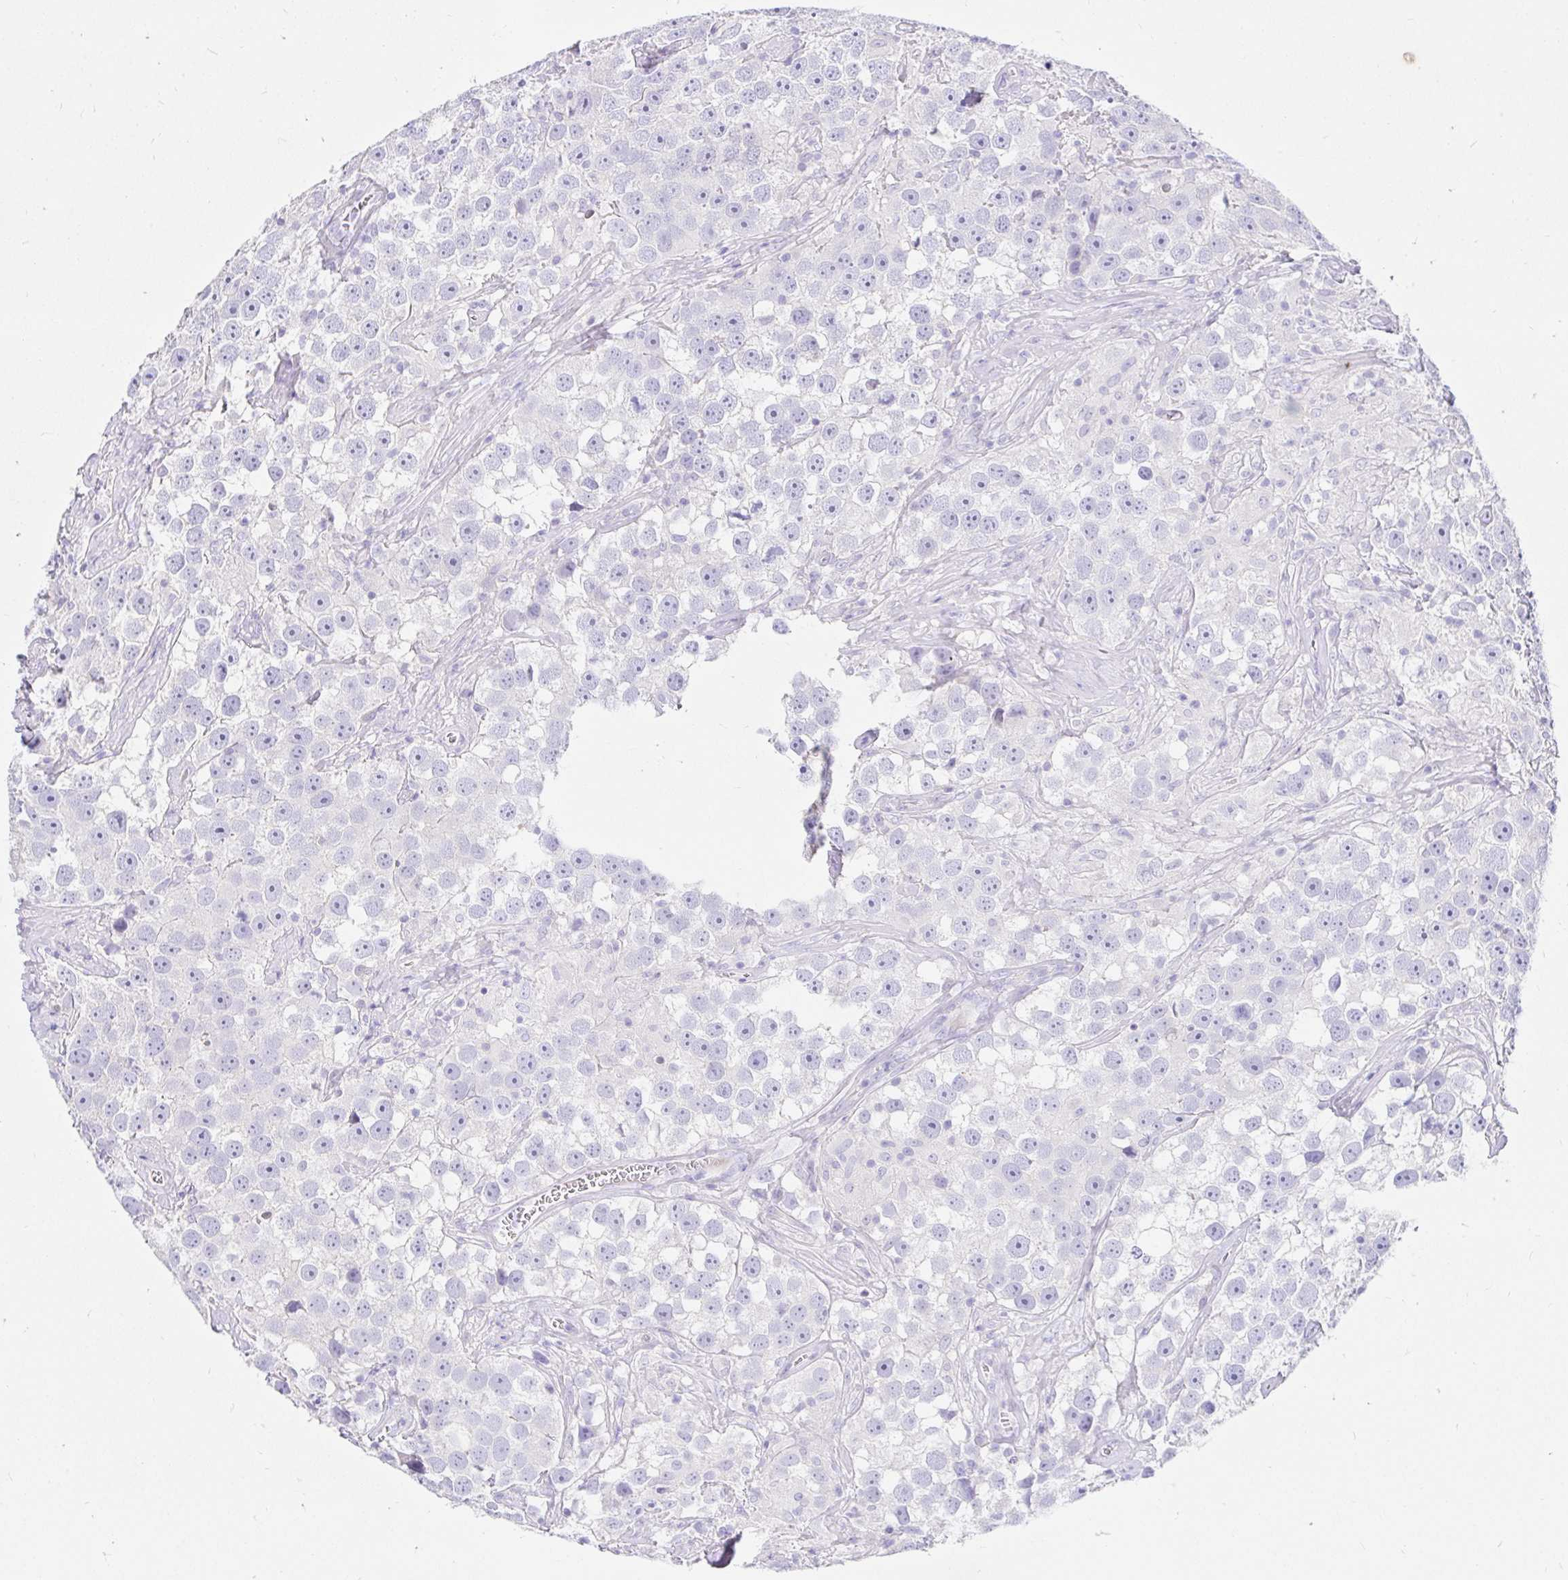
{"staining": {"intensity": "negative", "quantity": "none", "location": "none"}, "tissue": "testis cancer", "cell_type": "Tumor cells", "image_type": "cancer", "snomed": [{"axis": "morphology", "description": "Seminoma, NOS"}, {"axis": "topography", "description": "Testis"}], "caption": "This is an immunohistochemistry photomicrograph of testis seminoma. There is no staining in tumor cells.", "gene": "NR2E1", "patient": {"sex": "male", "age": 49}}